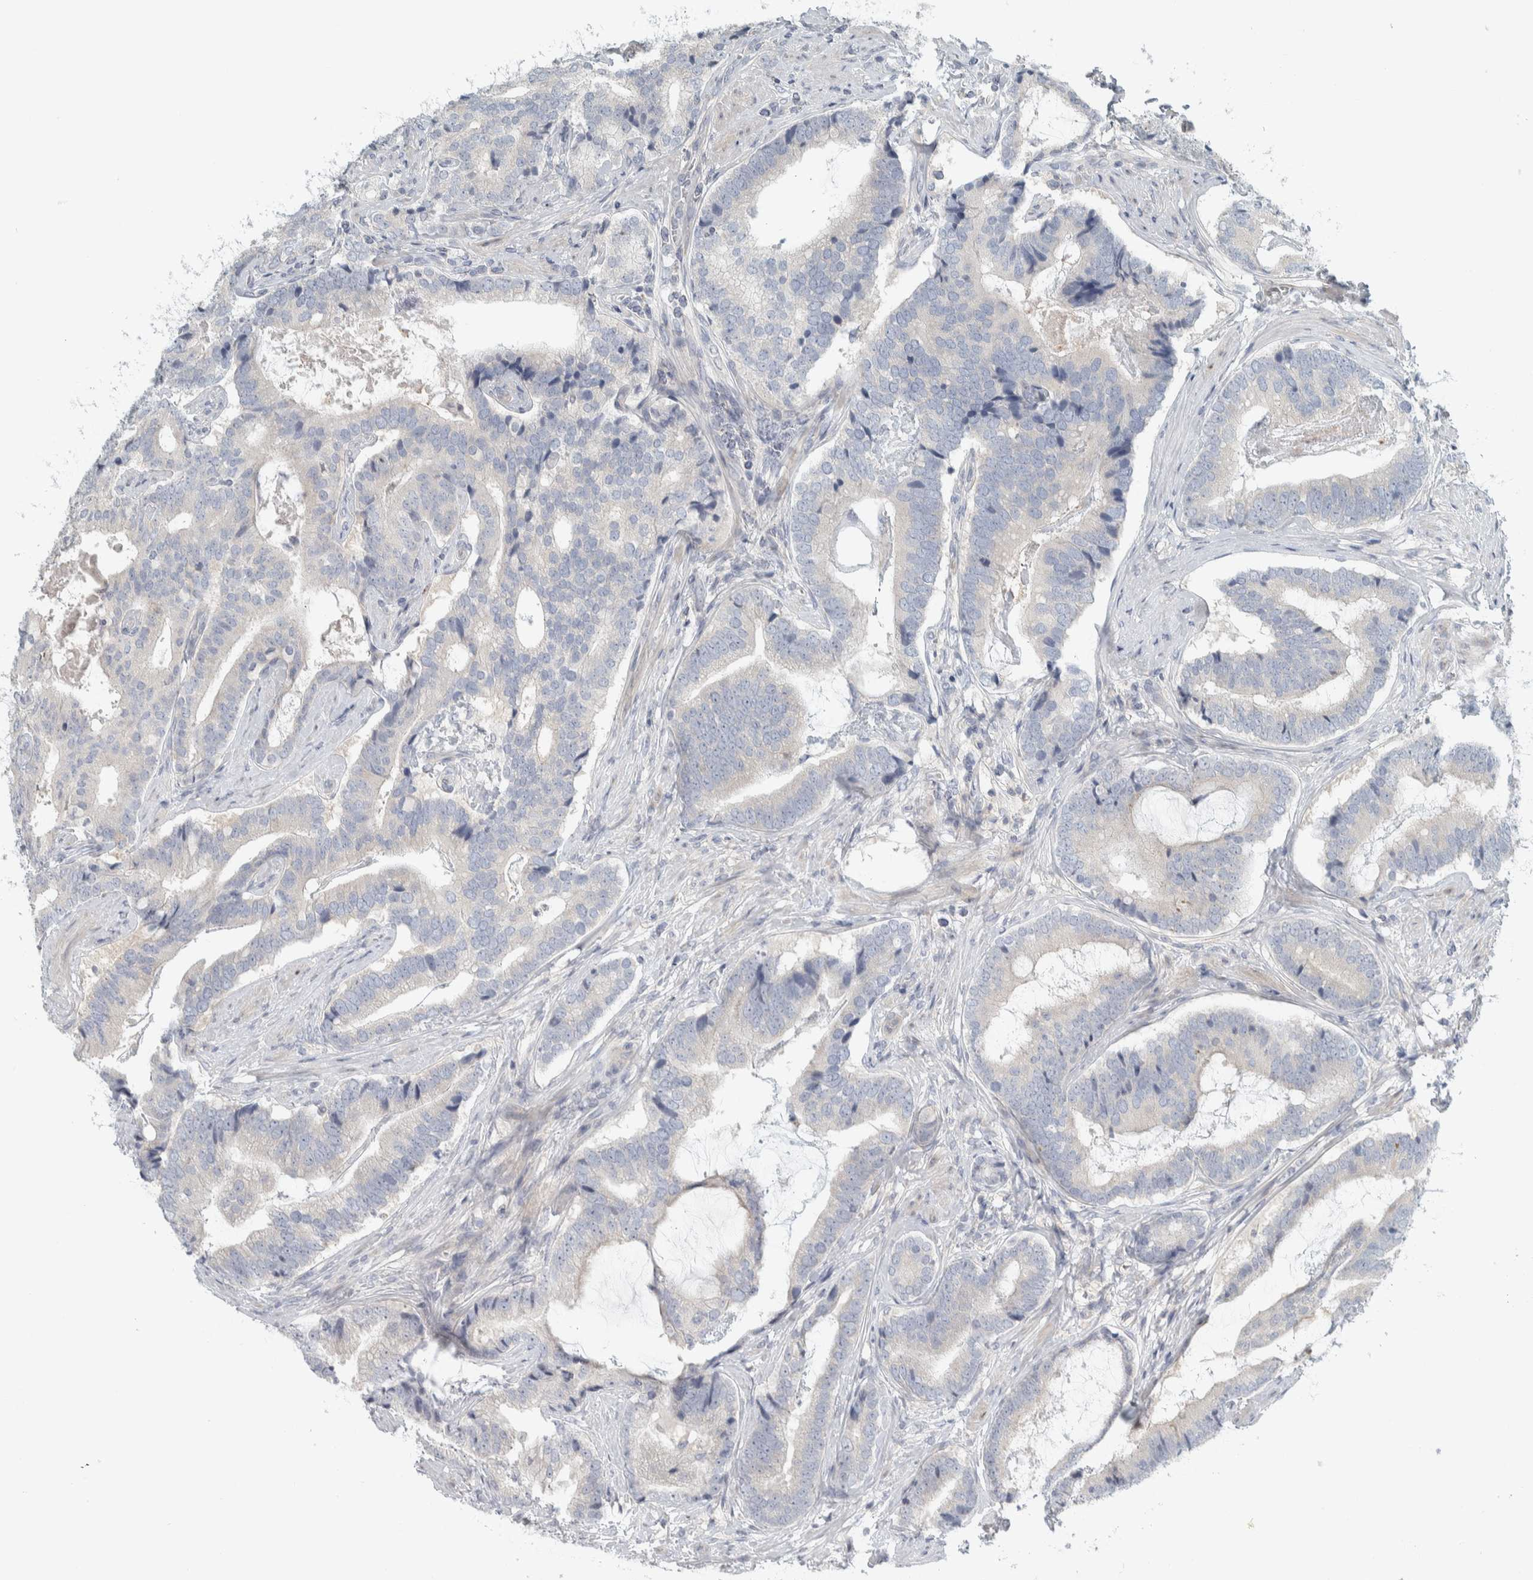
{"staining": {"intensity": "negative", "quantity": "none", "location": "none"}, "tissue": "prostate cancer", "cell_type": "Tumor cells", "image_type": "cancer", "snomed": [{"axis": "morphology", "description": "Adenocarcinoma, High grade"}, {"axis": "topography", "description": "Prostate"}], "caption": "A high-resolution image shows IHC staining of prostate high-grade adenocarcinoma, which exhibits no significant staining in tumor cells. Brightfield microscopy of immunohistochemistry stained with DAB (brown) and hematoxylin (blue), captured at high magnification.", "gene": "HGS", "patient": {"sex": "male", "age": 55}}